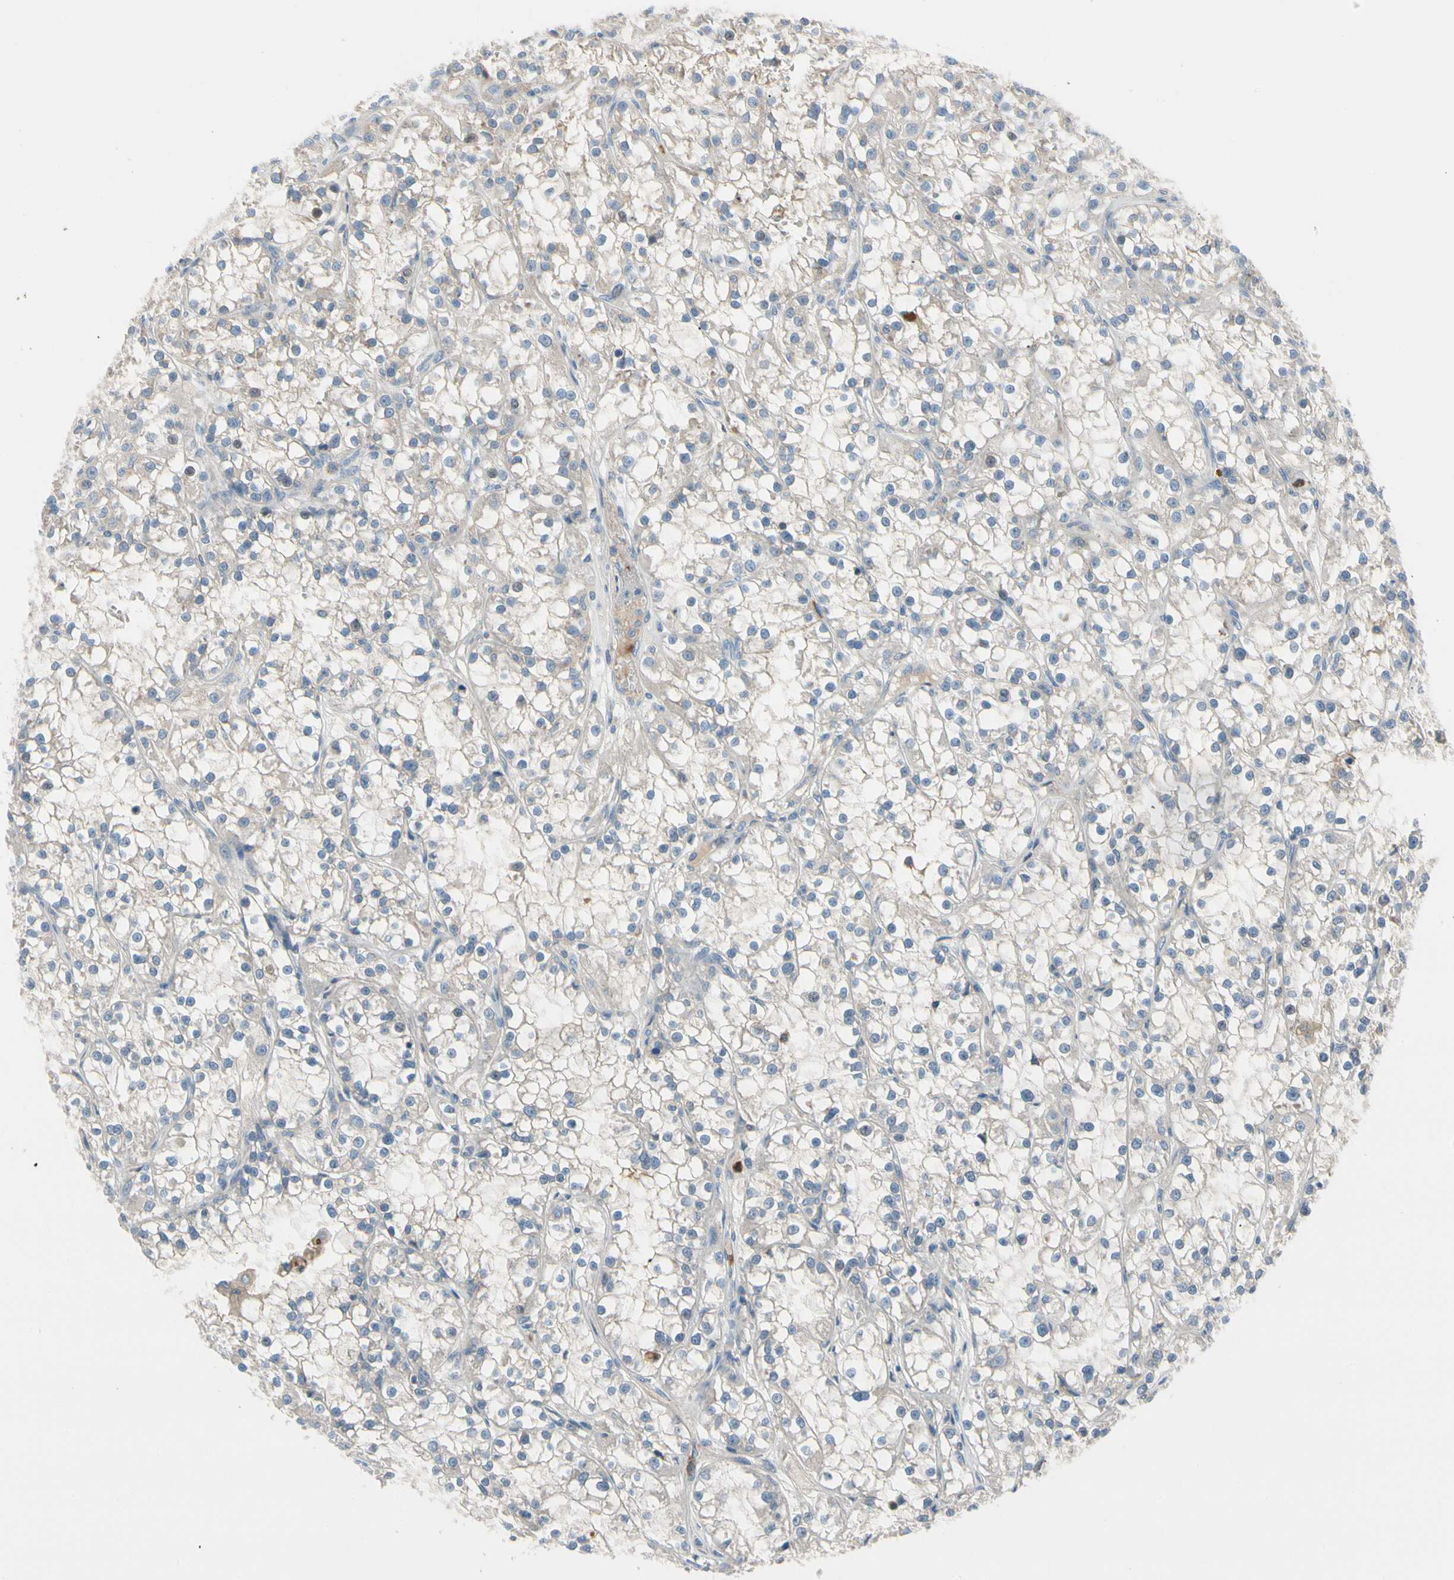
{"staining": {"intensity": "negative", "quantity": "none", "location": "none"}, "tissue": "renal cancer", "cell_type": "Tumor cells", "image_type": "cancer", "snomed": [{"axis": "morphology", "description": "Adenocarcinoma, NOS"}, {"axis": "topography", "description": "Kidney"}], "caption": "Adenocarcinoma (renal) was stained to show a protein in brown. There is no significant staining in tumor cells. (DAB (3,3'-diaminobenzidine) IHC visualized using brightfield microscopy, high magnification).", "gene": "HJURP", "patient": {"sex": "female", "age": 52}}